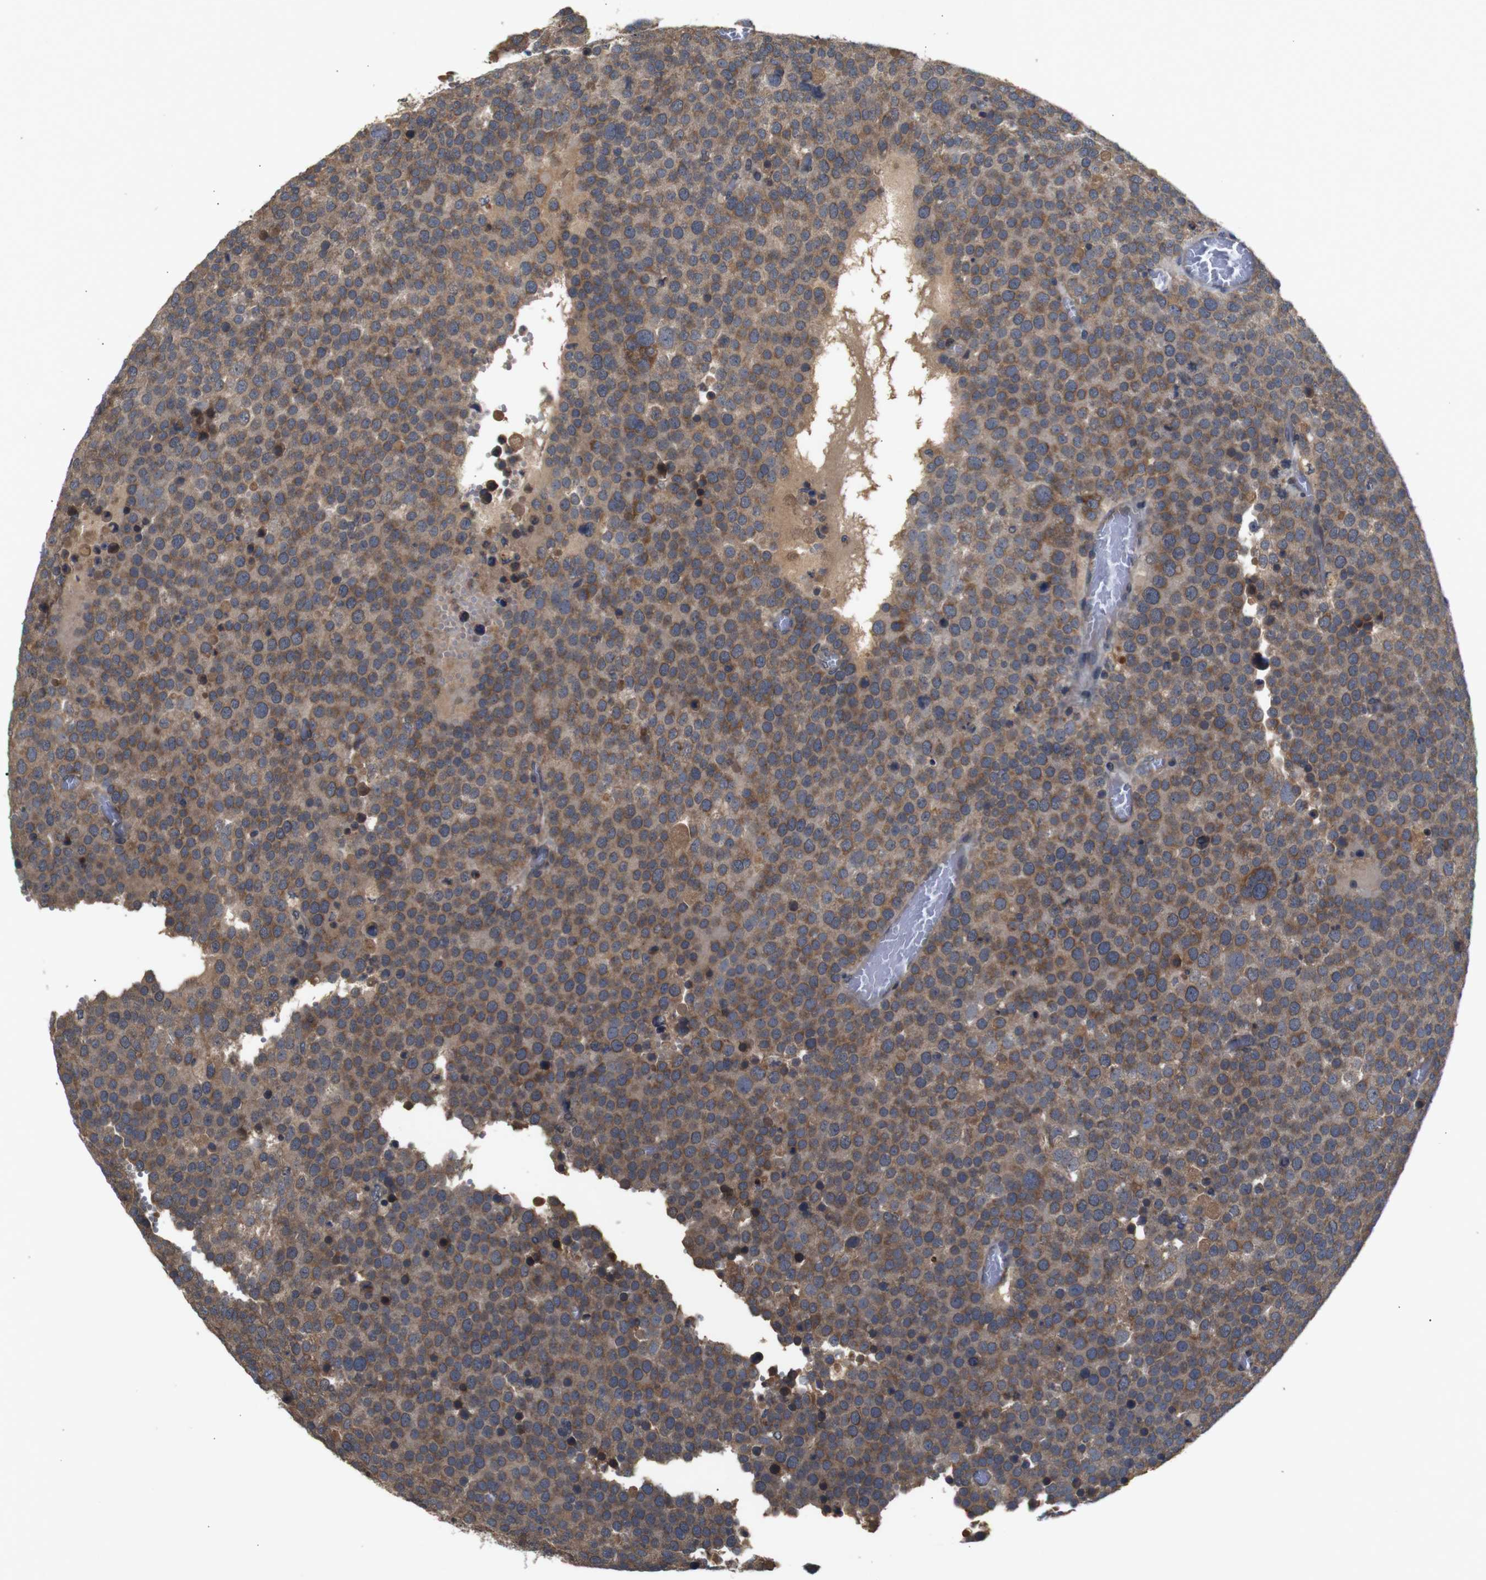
{"staining": {"intensity": "moderate", "quantity": ">75%", "location": "cytoplasmic/membranous"}, "tissue": "testis cancer", "cell_type": "Tumor cells", "image_type": "cancer", "snomed": [{"axis": "morphology", "description": "Normal tissue, NOS"}, {"axis": "morphology", "description": "Seminoma, NOS"}, {"axis": "topography", "description": "Testis"}], "caption": "Protein staining of testis cancer (seminoma) tissue reveals moderate cytoplasmic/membranous expression in about >75% of tumor cells.", "gene": "PTPN1", "patient": {"sex": "male", "age": 71}}